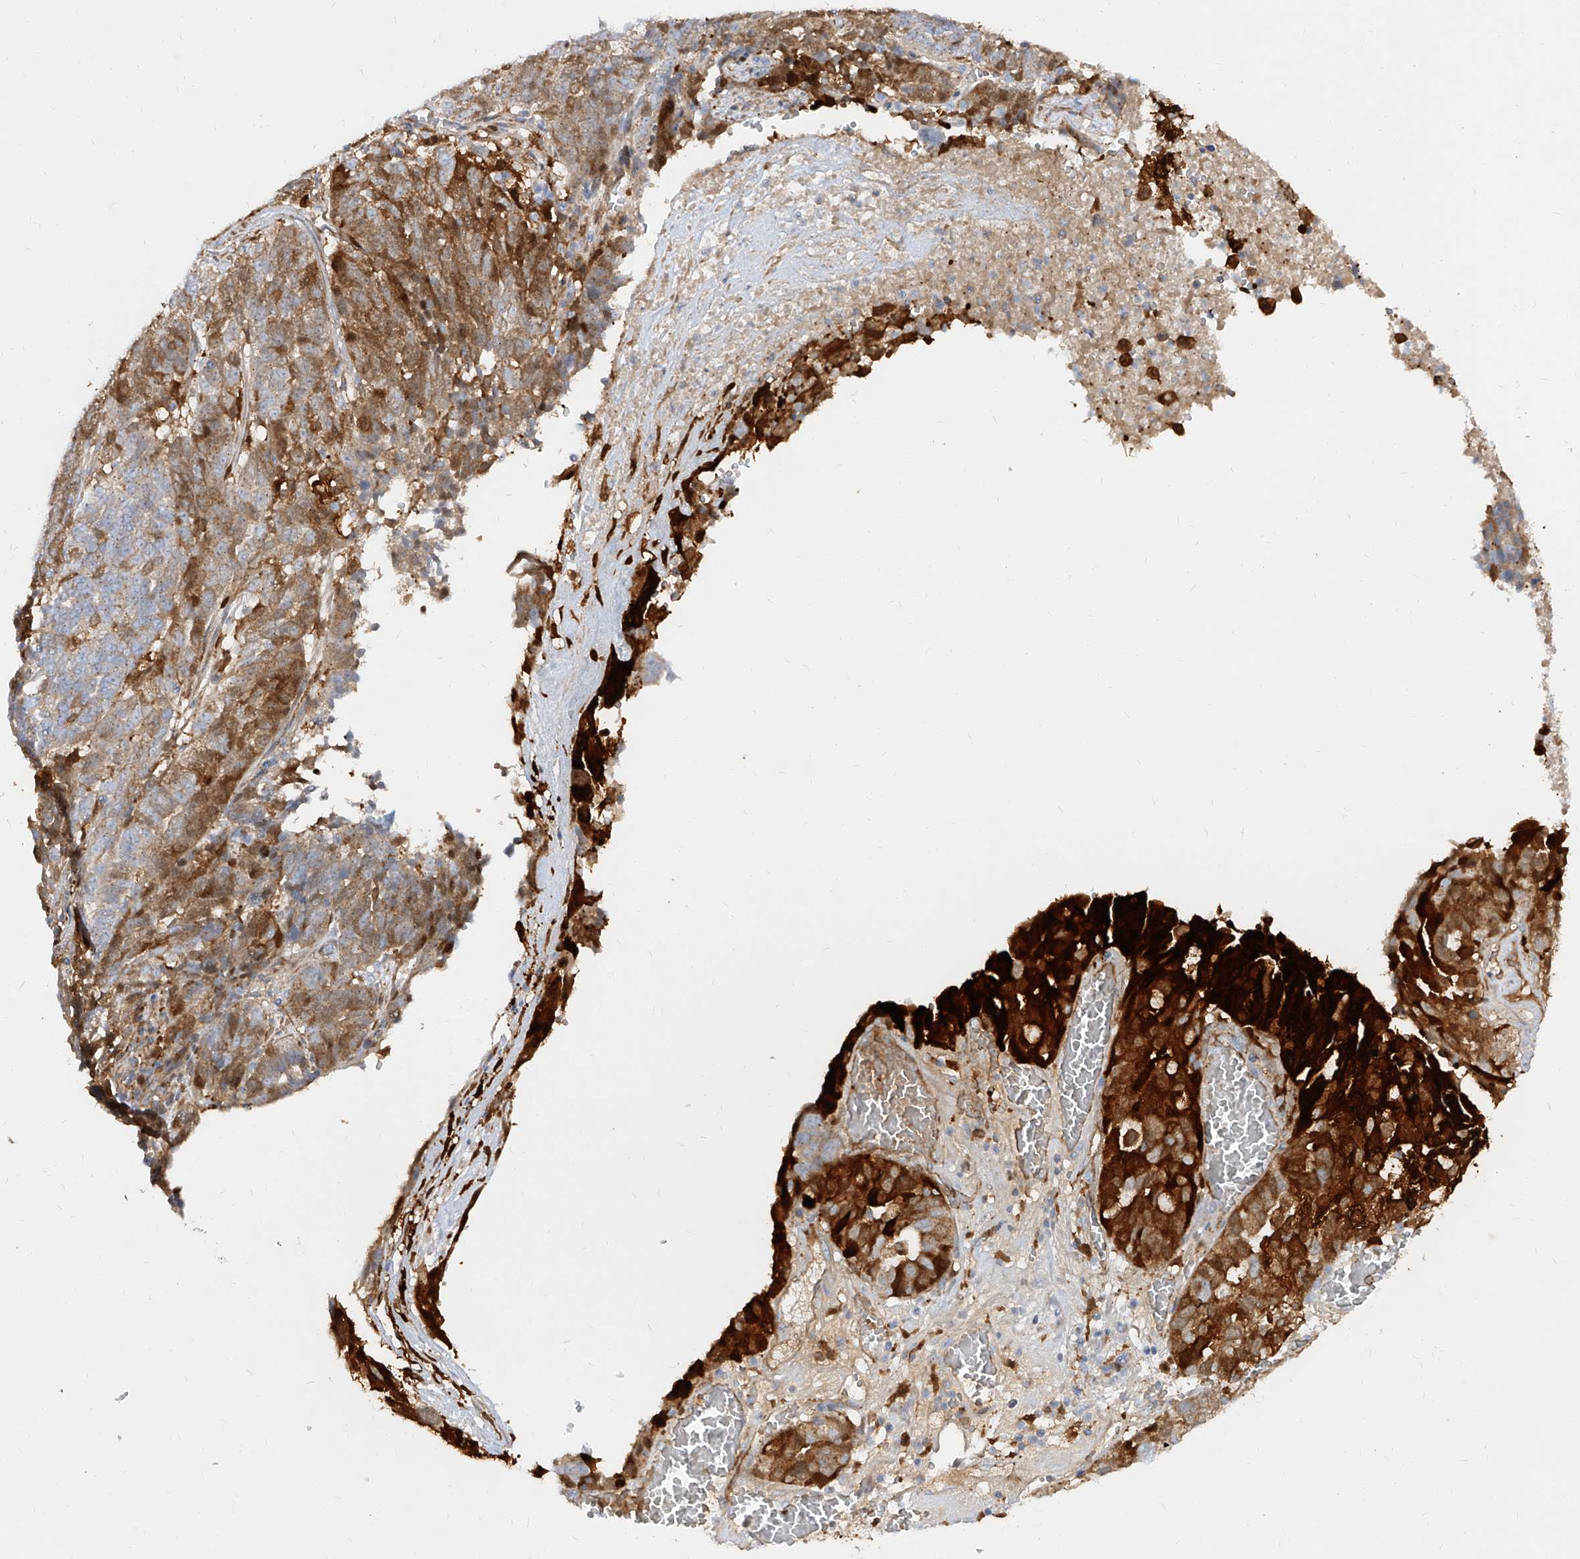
{"staining": {"intensity": "strong", "quantity": "25%-75%", "location": "cytoplasmic/membranous"}, "tissue": "ovarian cancer", "cell_type": "Tumor cells", "image_type": "cancer", "snomed": [{"axis": "morphology", "description": "Cystadenocarcinoma, serous, NOS"}, {"axis": "topography", "description": "Ovary"}], "caption": "Protein staining reveals strong cytoplasmic/membranous positivity in about 25%-75% of tumor cells in ovarian cancer.", "gene": "KYNU", "patient": {"sex": "female", "age": 59}}